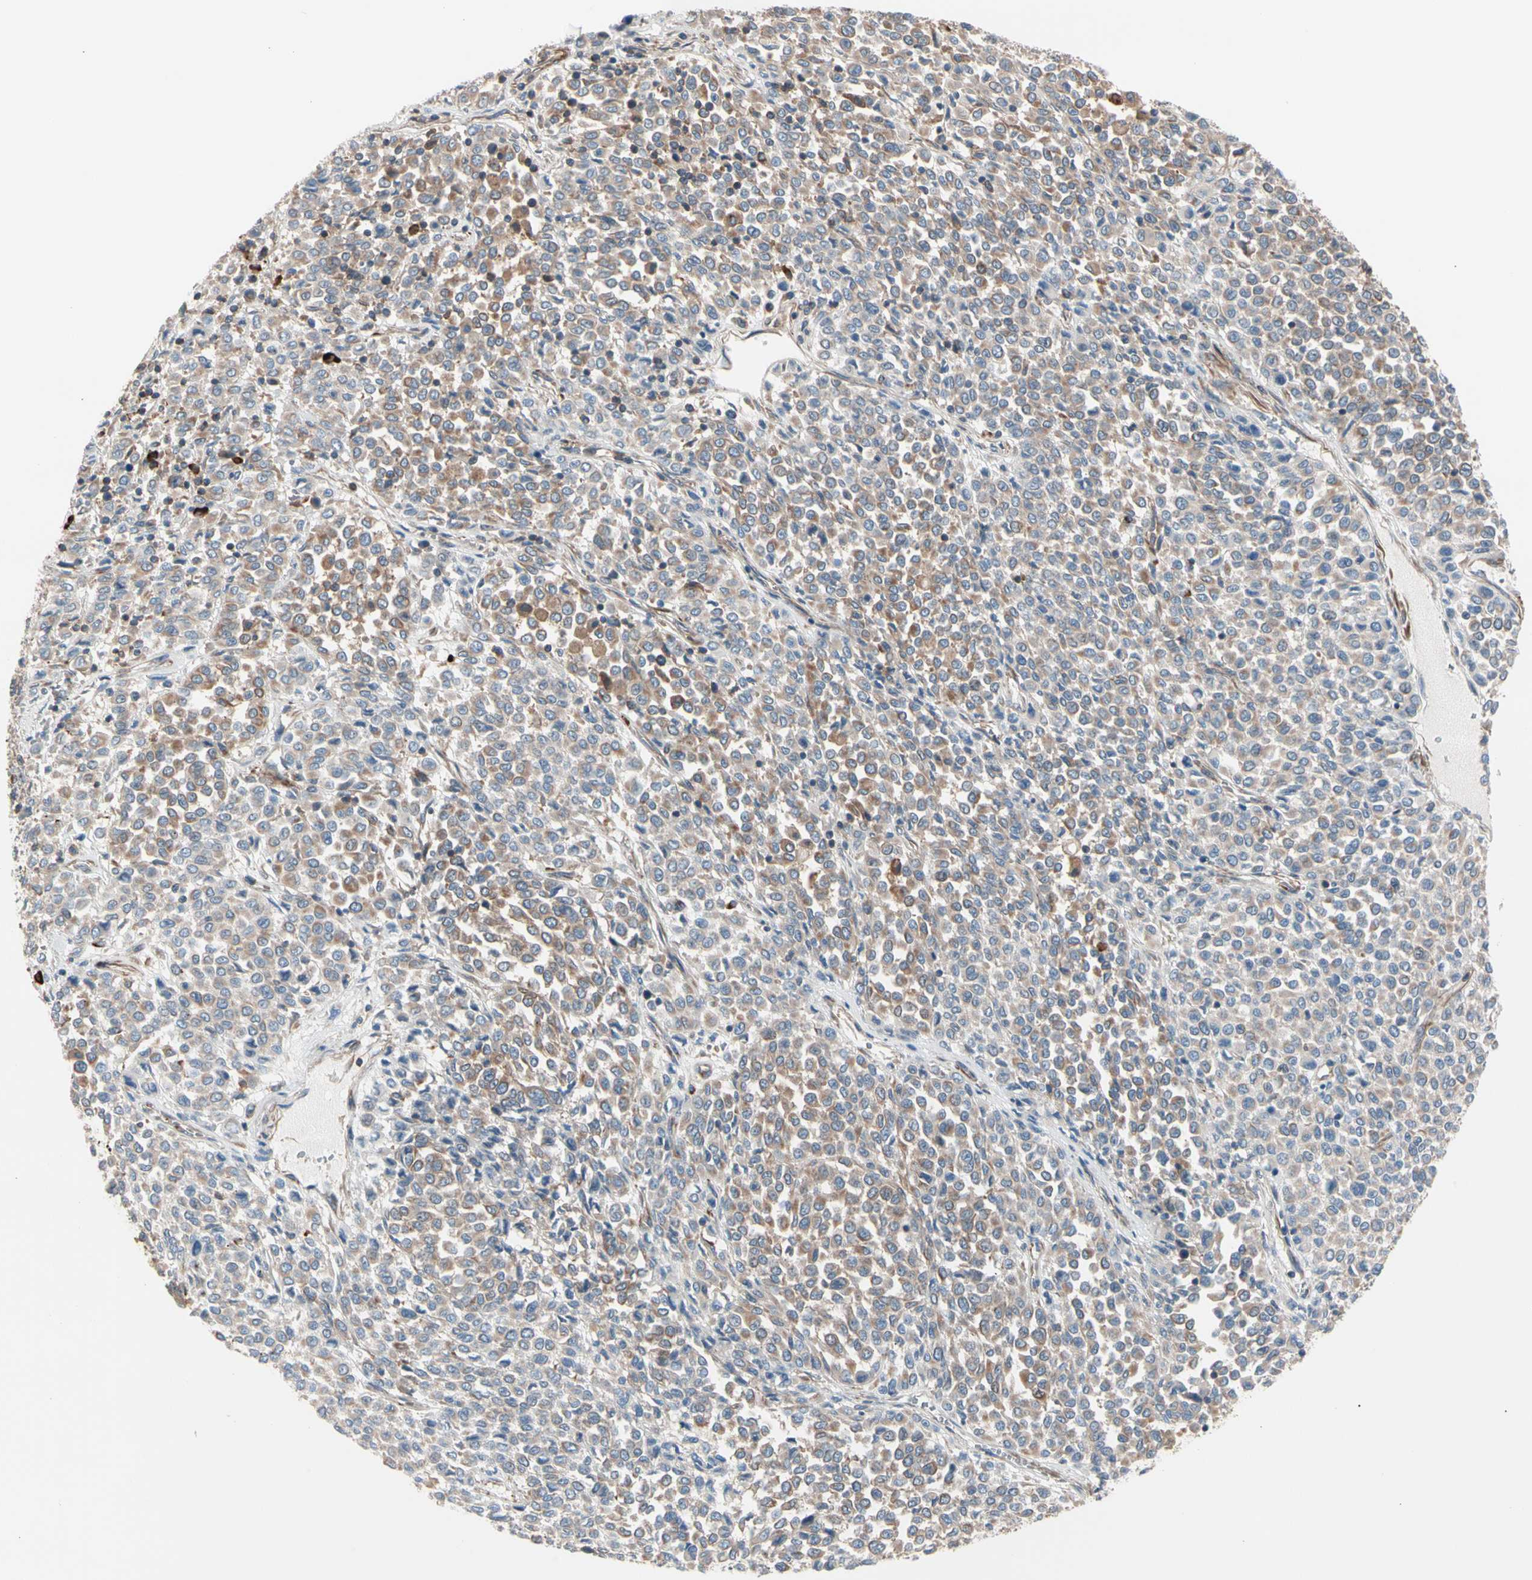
{"staining": {"intensity": "moderate", "quantity": ">75%", "location": "cytoplasmic/membranous"}, "tissue": "melanoma", "cell_type": "Tumor cells", "image_type": "cancer", "snomed": [{"axis": "morphology", "description": "Malignant melanoma, Metastatic site"}, {"axis": "topography", "description": "Pancreas"}], "caption": "This is an image of immunohistochemistry staining of malignant melanoma (metastatic site), which shows moderate staining in the cytoplasmic/membranous of tumor cells.", "gene": "ROCK1", "patient": {"sex": "female", "age": 30}}